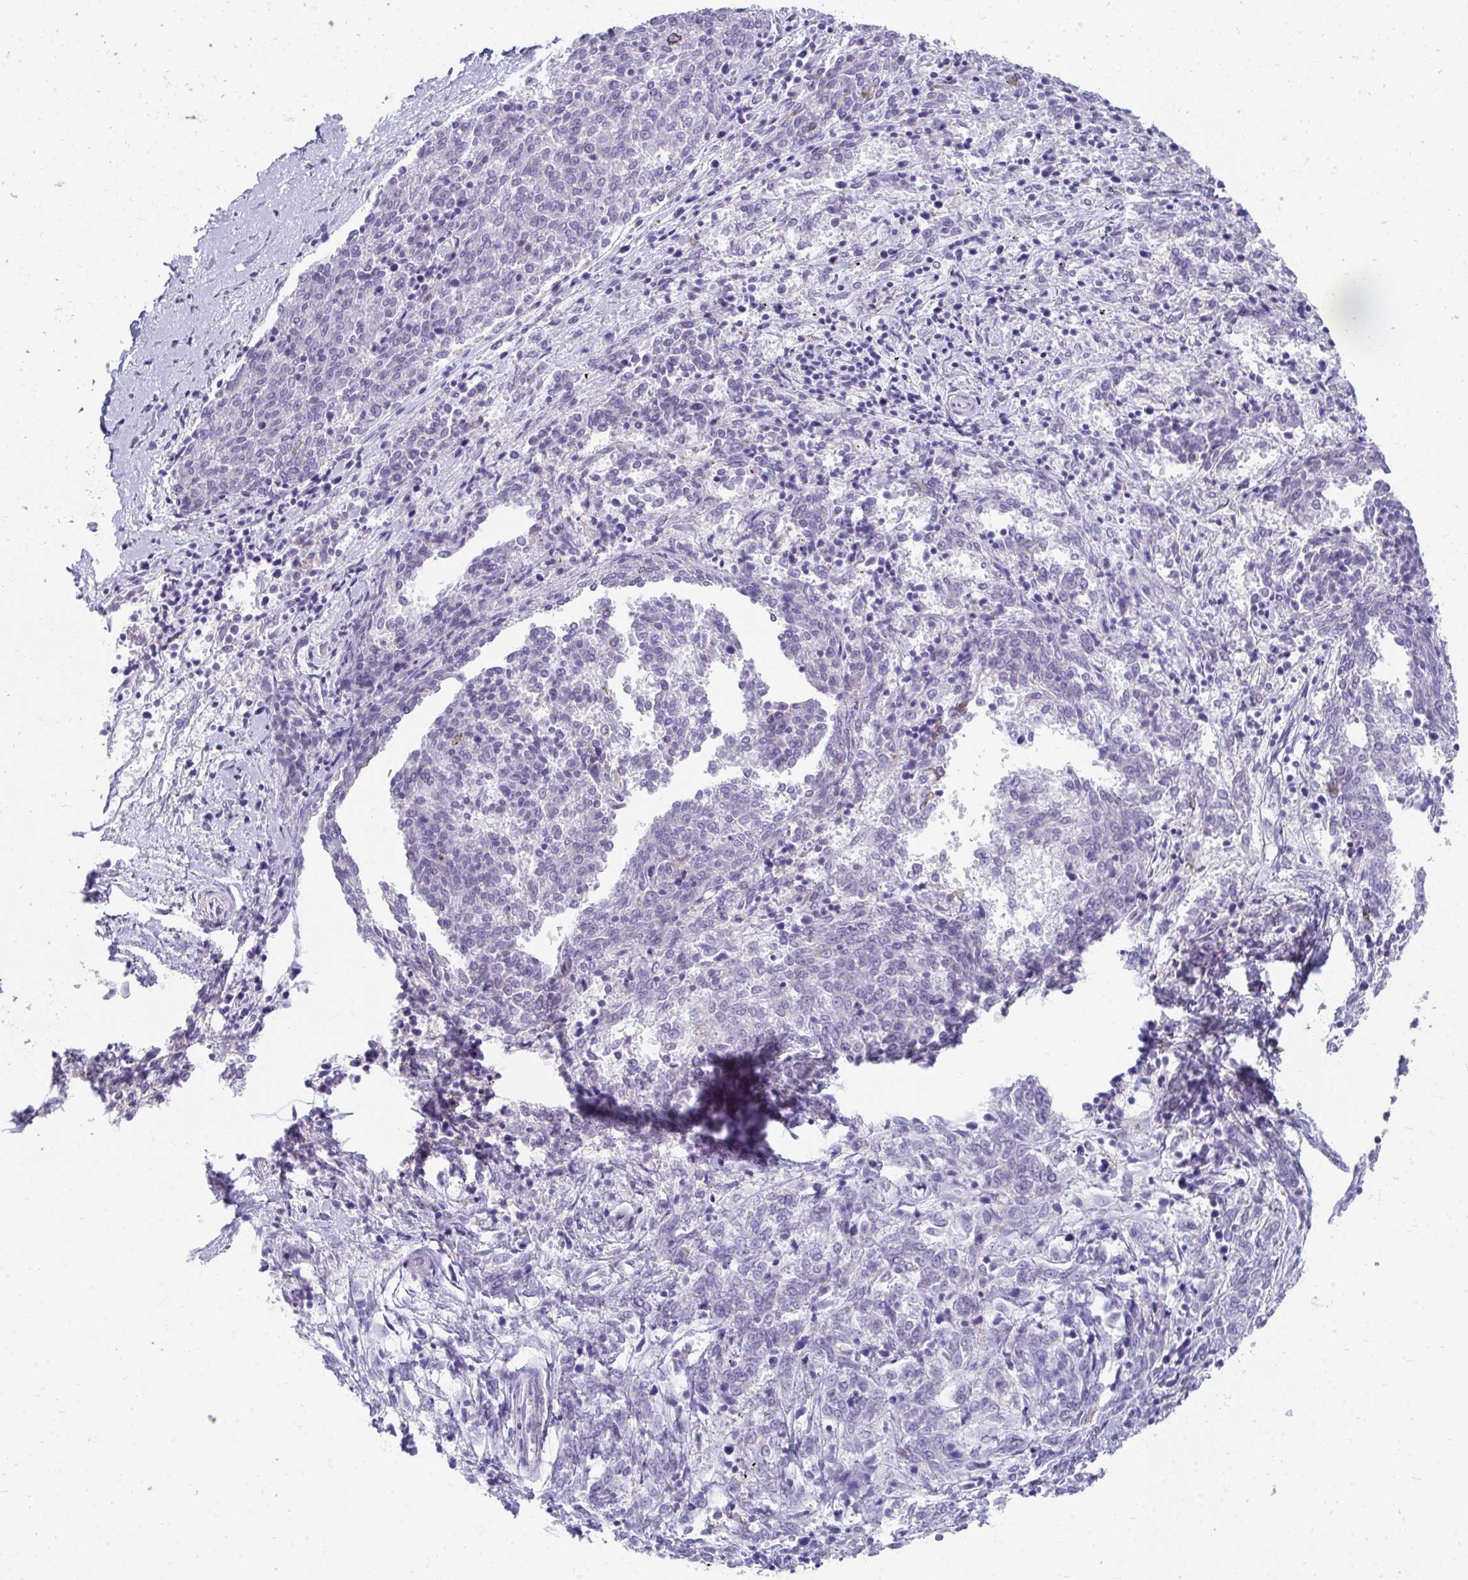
{"staining": {"intensity": "negative", "quantity": "none", "location": "none"}, "tissue": "melanoma", "cell_type": "Tumor cells", "image_type": "cancer", "snomed": [{"axis": "morphology", "description": "Malignant melanoma, NOS"}, {"axis": "topography", "description": "Skin"}], "caption": "Immunohistochemistry photomicrograph of neoplastic tissue: melanoma stained with DAB shows no significant protein expression in tumor cells. The staining is performed using DAB (3,3'-diaminobenzidine) brown chromogen with nuclei counter-stained in using hematoxylin.", "gene": "CD163", "patient": {"sex": "female", "age": 72}}